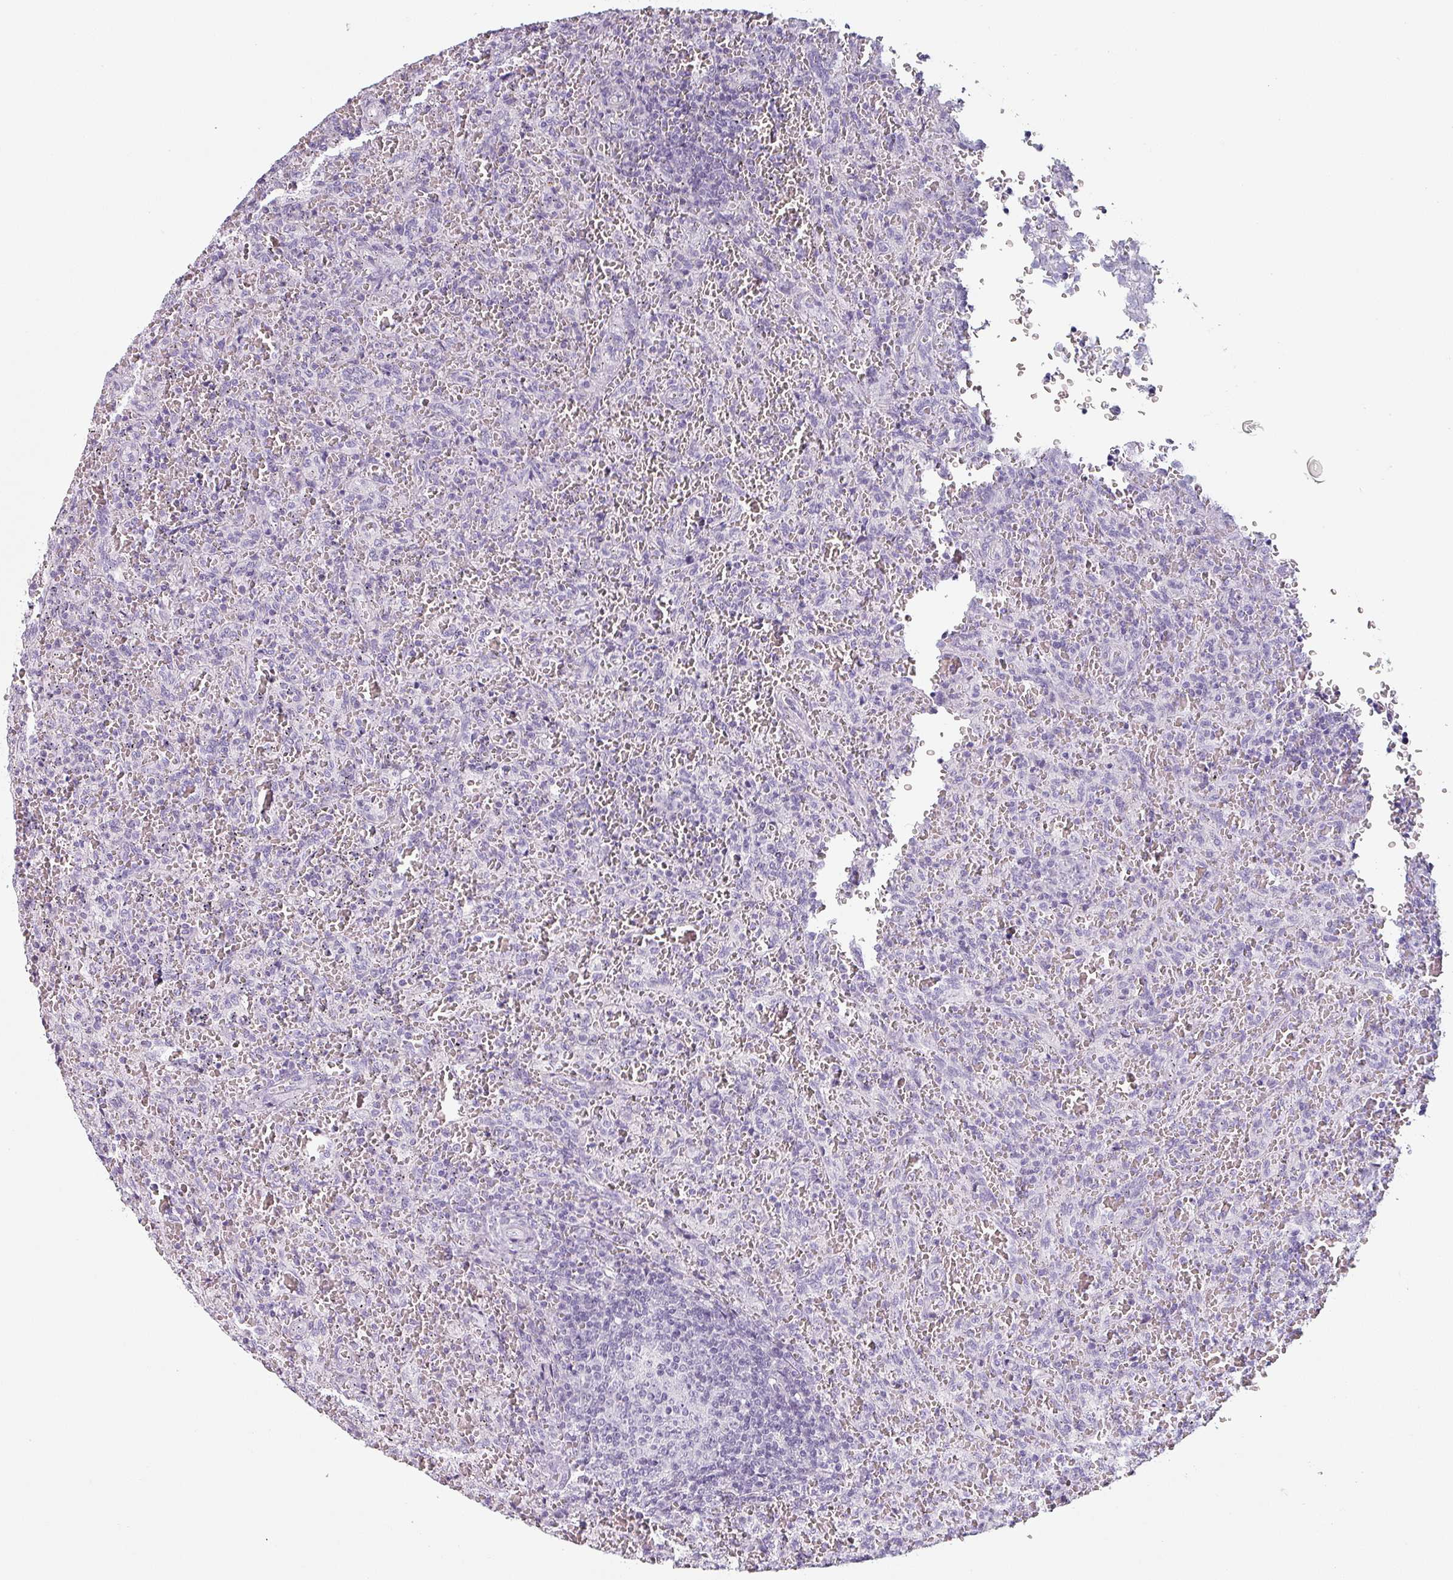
{"staining": {"intensity": "negative", "quantity": "none", "location": "none"}, "tissue": "lymphoma", "cell_type": "Tumor cells", "image_type": "cancer", "snomed": [{"axis": "morphology", "description": "Malignant lymphoma, non-Hodgkin's type, Low grade"}, {"axis": "topography", "description": "Spleen"}], "caption": "Lymphoma was stained to show a protein in brown. There is no significant positivity in tumor cells.", "gene": "SFTPA1", "patient": {"sex": "female", "age": 64}}